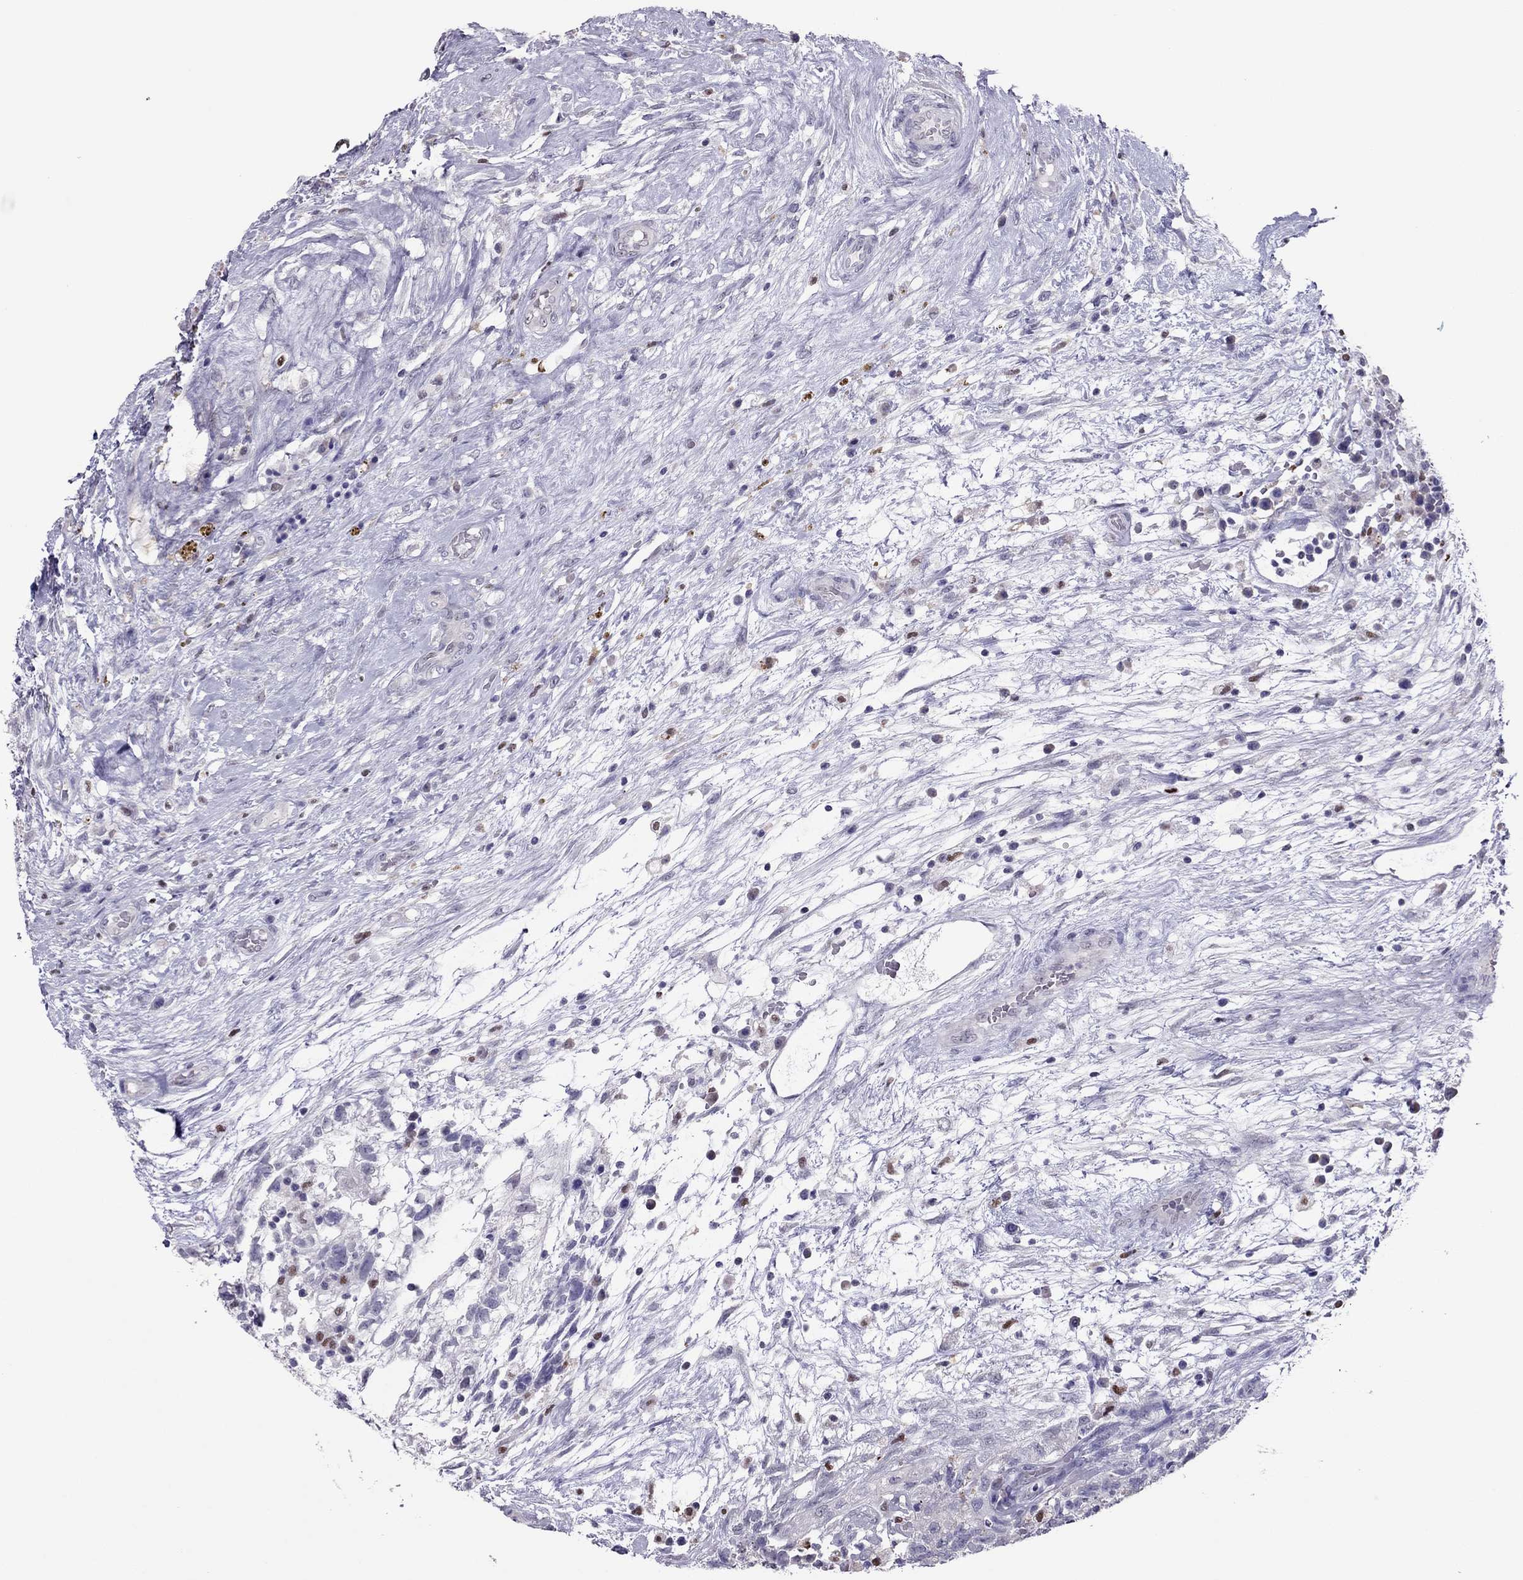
{"staining": {"intensity": "negative", "quantity": "none", "location": "none"}, "tissue": "testis cancer", "cell_type": "Tumor cells", "image_type": "cancer", "snomed": [{"axis": "morphology", "description": "Normal tissue, NOS"}, {"axis": "morphology", "description": "Carcinoma, Embryonal, NOS"}, {"axis": "topography", "description": "Testis"}, {"axis": "topography", "description": "Epididymis"}], "caption": "High magnification brightfield microscopy of testis cancer stained with DAB (brown) and counterstained with hematoxylin (blue): tumor cells show no significant expression. (Stains: DAB IHC with hematoxylin counter stain, Microscopy: brightfield microscopy at high magnification).", "gene": "SPINT3", "patient": {"sex": "male", "age": 32}}